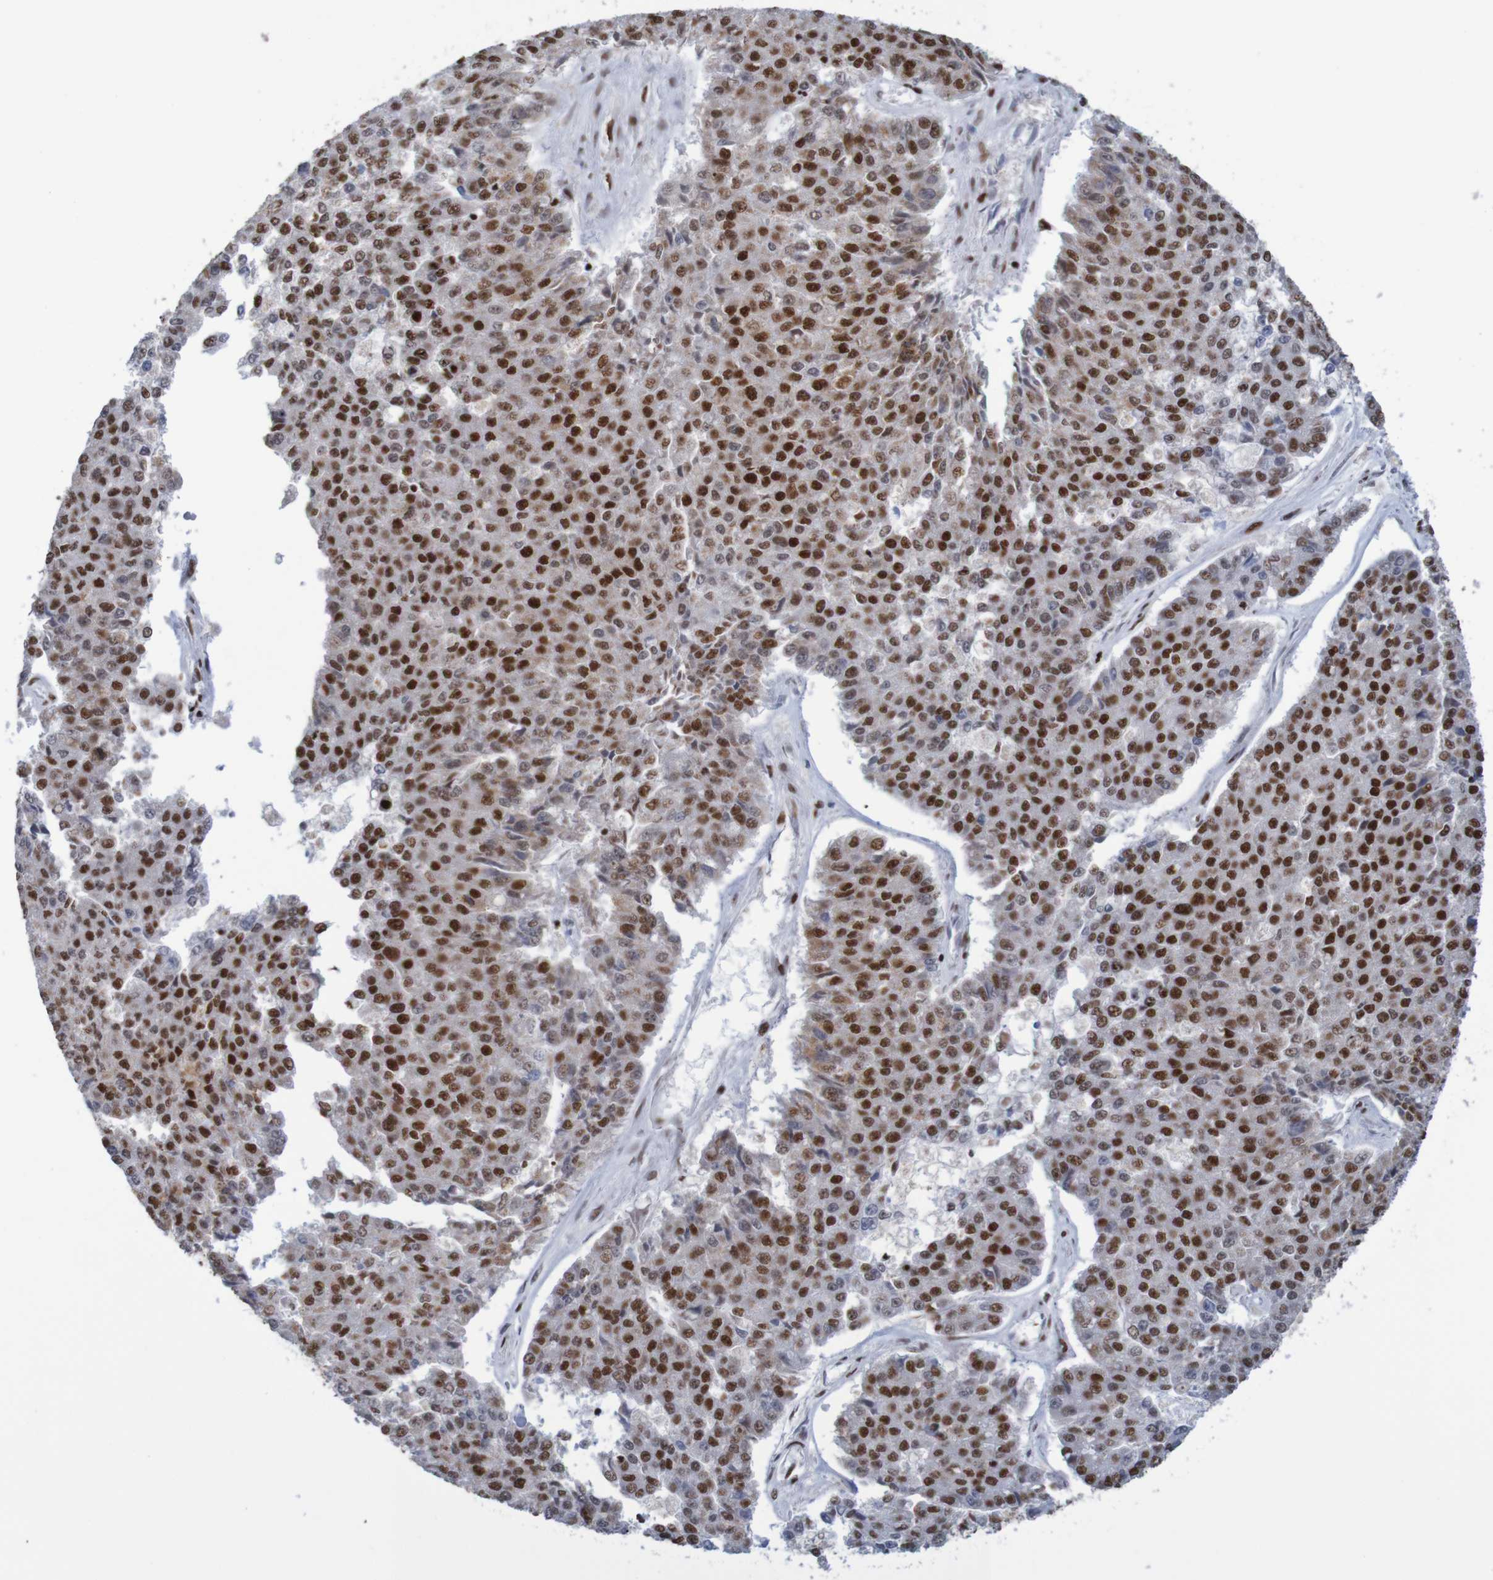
{"staining": {"intensity": "strong", "quantity": ">75%", "location": "nuclear"}, "tissue": "pancreatic cancer", "cell_type": "Tumor cells", "image_type": "cancer", "snomed": [{"axis": "morphology", "description": "Adenocarcinoma, NOS"}, {"axis": "topography", "description": "Pancreas"}], "caption": "Immunohistochemistry (IHC) (DAB) staining of adenocarcinoma (pancreatic) exhibits strong nuclear protein staining in about >75% of tumor cells. The staining was performed using DAB (3,3'-diaminobenzidine), with brown indicating positive protein expression. Nuclei are stained blue with hematoxylin.", "gene": "THRAP3", "patient": {"sex": "male", "age": 50}}